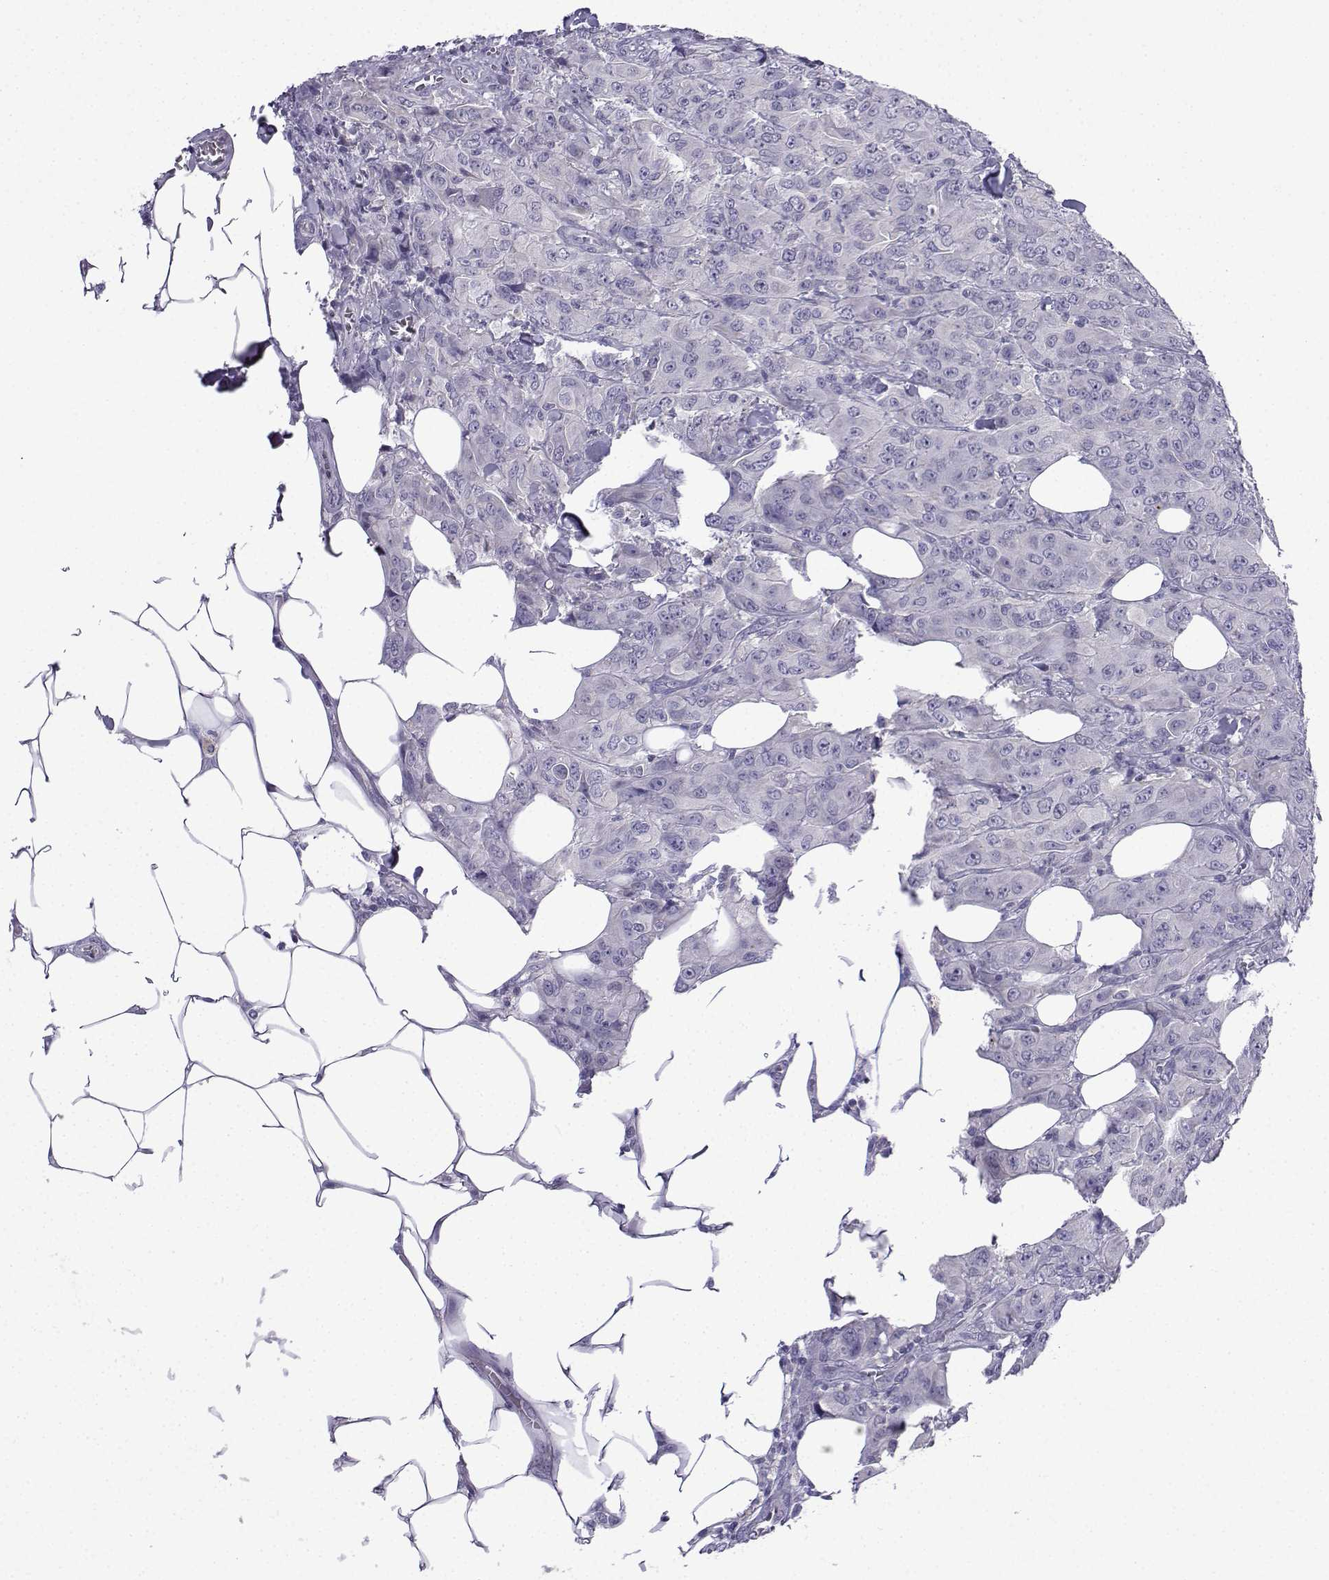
{"staining": {"intensity": "negative", "quantity": "none", "location": "none"}, "tissue": "breast cancer", "cell_type": "Tumor cells", "image_type": "cancer", "snomed": [{"axis": "morphology", "description": "Duct carcinoma"}, {"axis": "topography", "description": "Breast"}], "caption": "Immunohistochemistry (IHC) micrograph of neoplastic tissue: human breast cancer stained with DAB (3,3'-diaminobenzidine) exhibits no significant protein expression in tumor cells.", "gene": "SPACA7", "patient": {"sex": "female", "age": 43}}